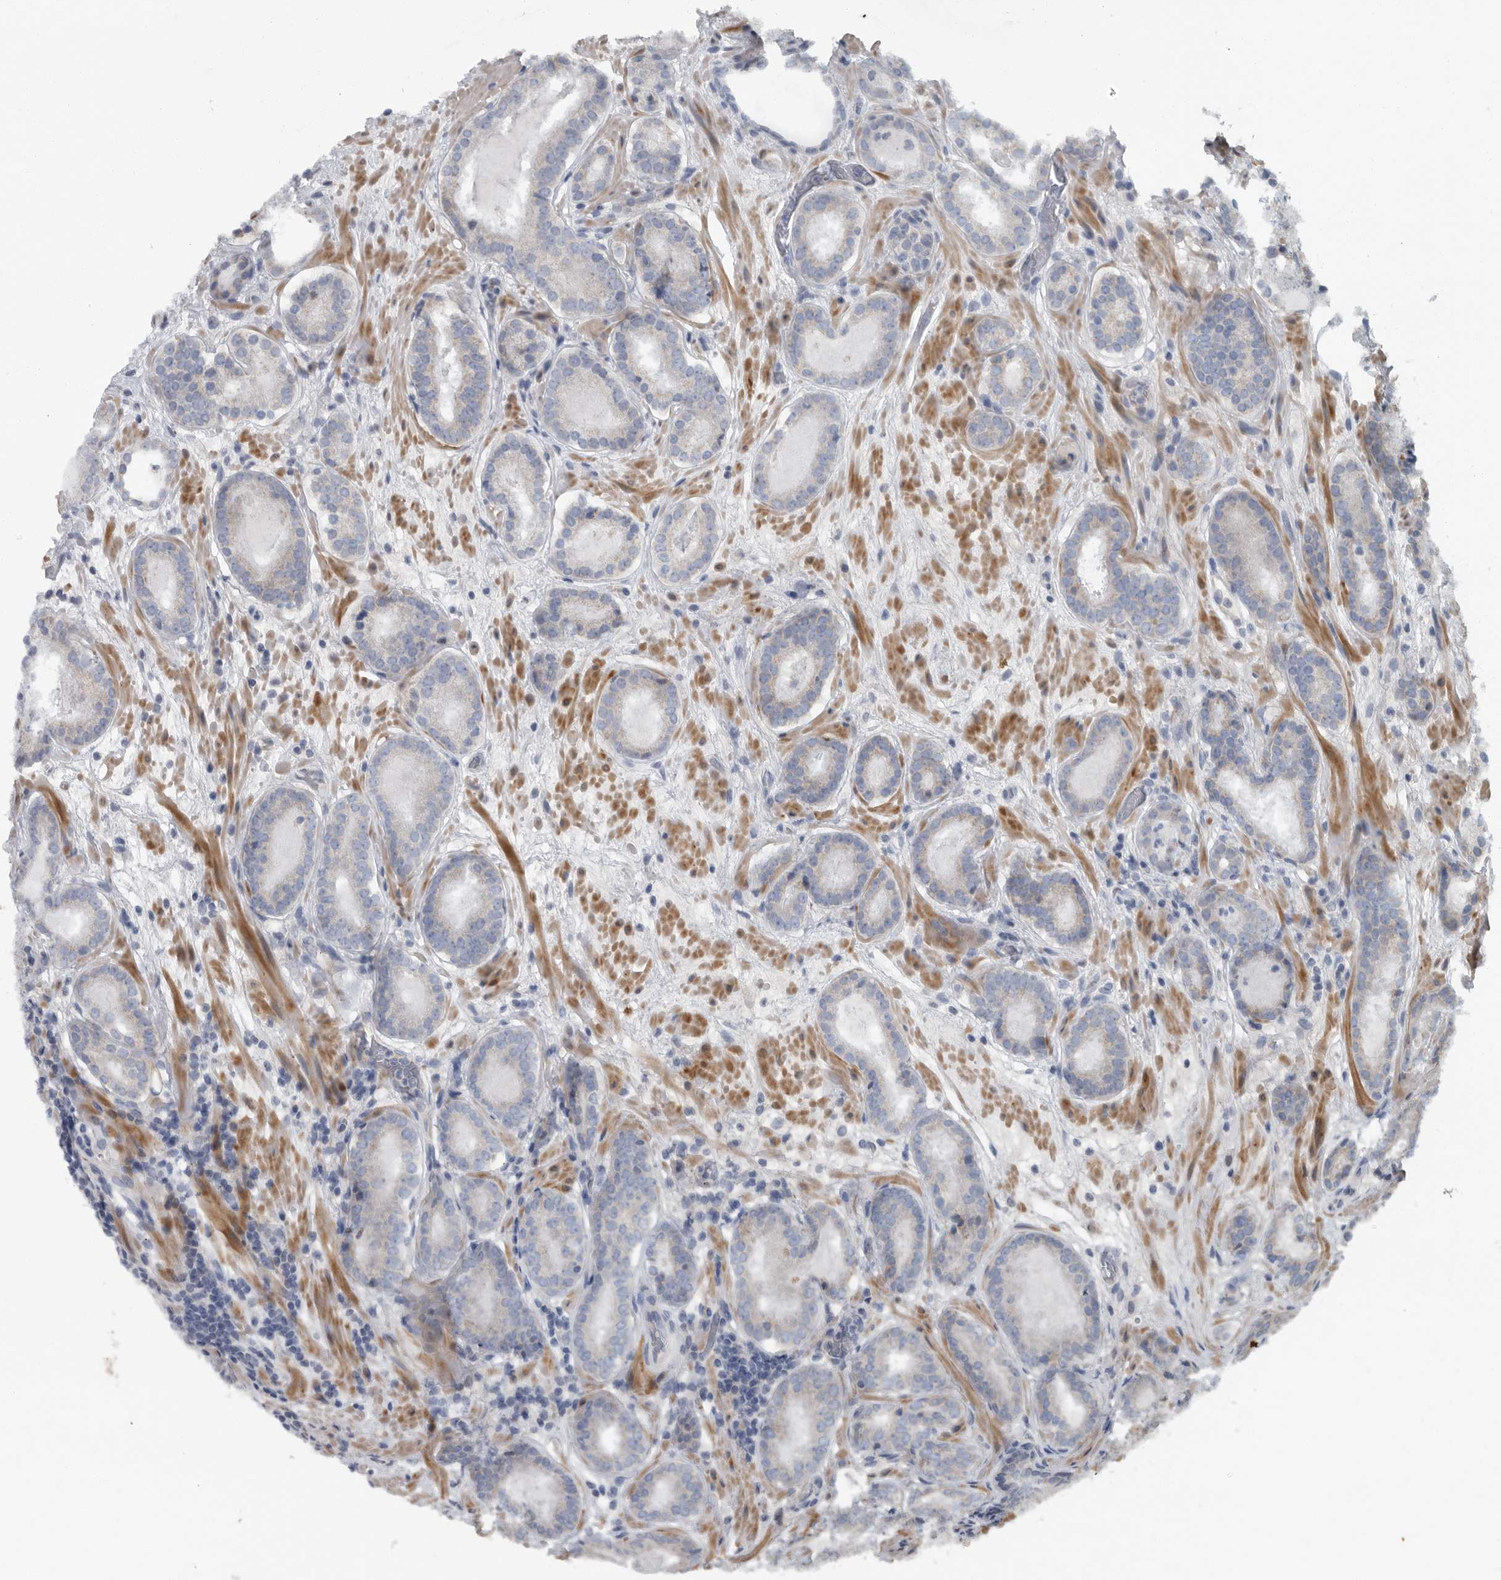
{"staining": {"intensity": "negative", "quantity": "none", "location": "none"}, "tissue": "prostate cancer", "cell_type": "Tumor cells", "image_type": "cancer", "snomed": [{"axis": "morphology", "description": "Adenocarcinoma, Low grade"}, {"axis": "topography", "description": "Prostate"}], "caption": "A high-resolution micrograph shows immunohistochemistry (IHC) staining of prostate cancer (low-grade adenocarcinoma), which displays no significant staining in tumor cells.", "gene": "MPP3", "patient": {"sex": "male", "age": 69}}